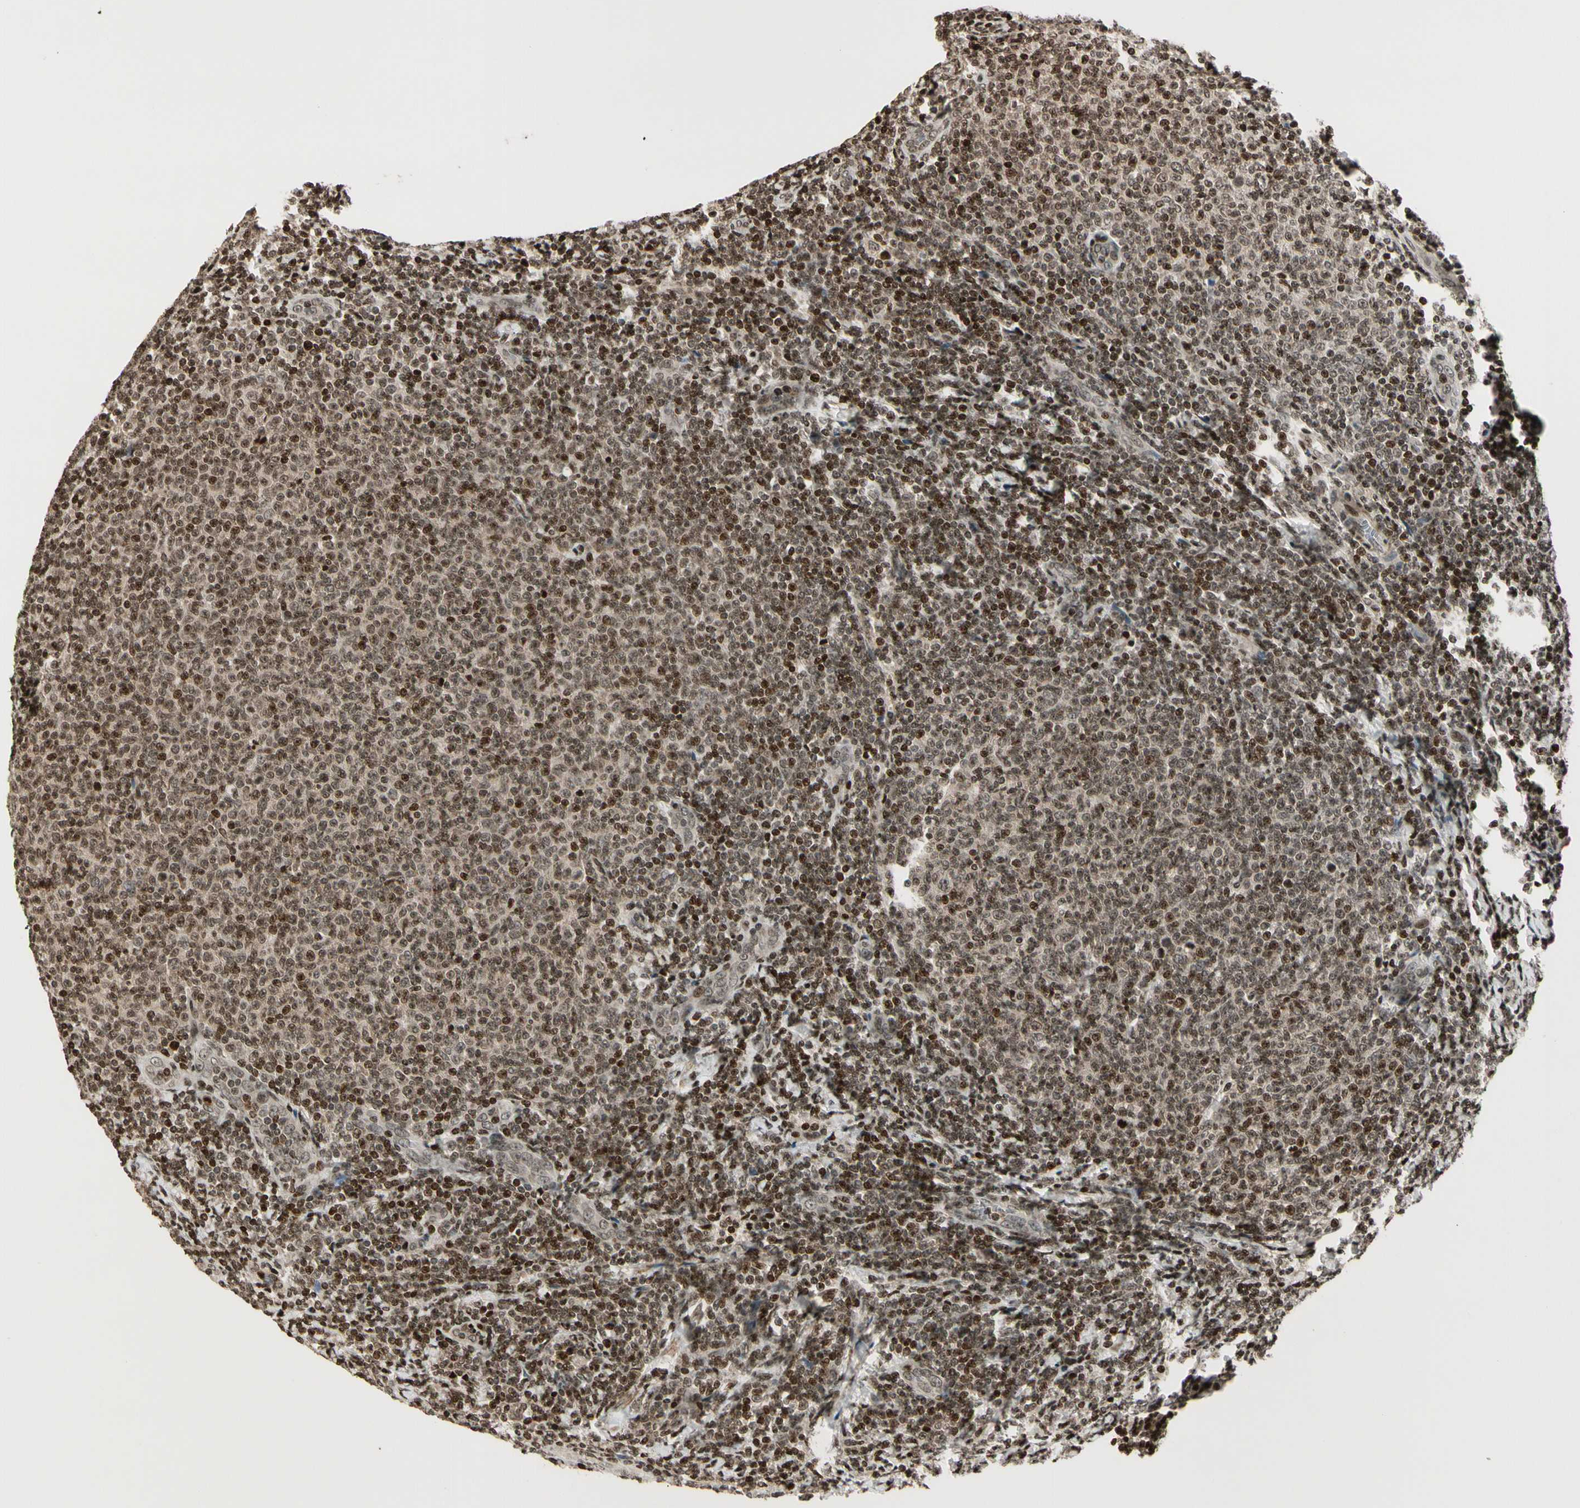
{"staining": {"intensity": "moderate", "quantity": ">75%", "location": "nuclear"}, "tissue": "lymphoma", "cell_type": "Tumor cells", "image_type": "cancer", "snomed": [{"axis": "morphology", "description": "Malignant lymphoma, non-Hodgkin's type, Low grade"}, {"axis": "topography", "description": "Lymph node"}], "caption": "Protein analysis of low-grade malignant lymphoma, non-Hodgkin's type tissue shows moderate nuclear expression in approximately >75% of tumor cells.", "gene": "TSHZ3", "patient": {"sex": "male", "age": 66}}